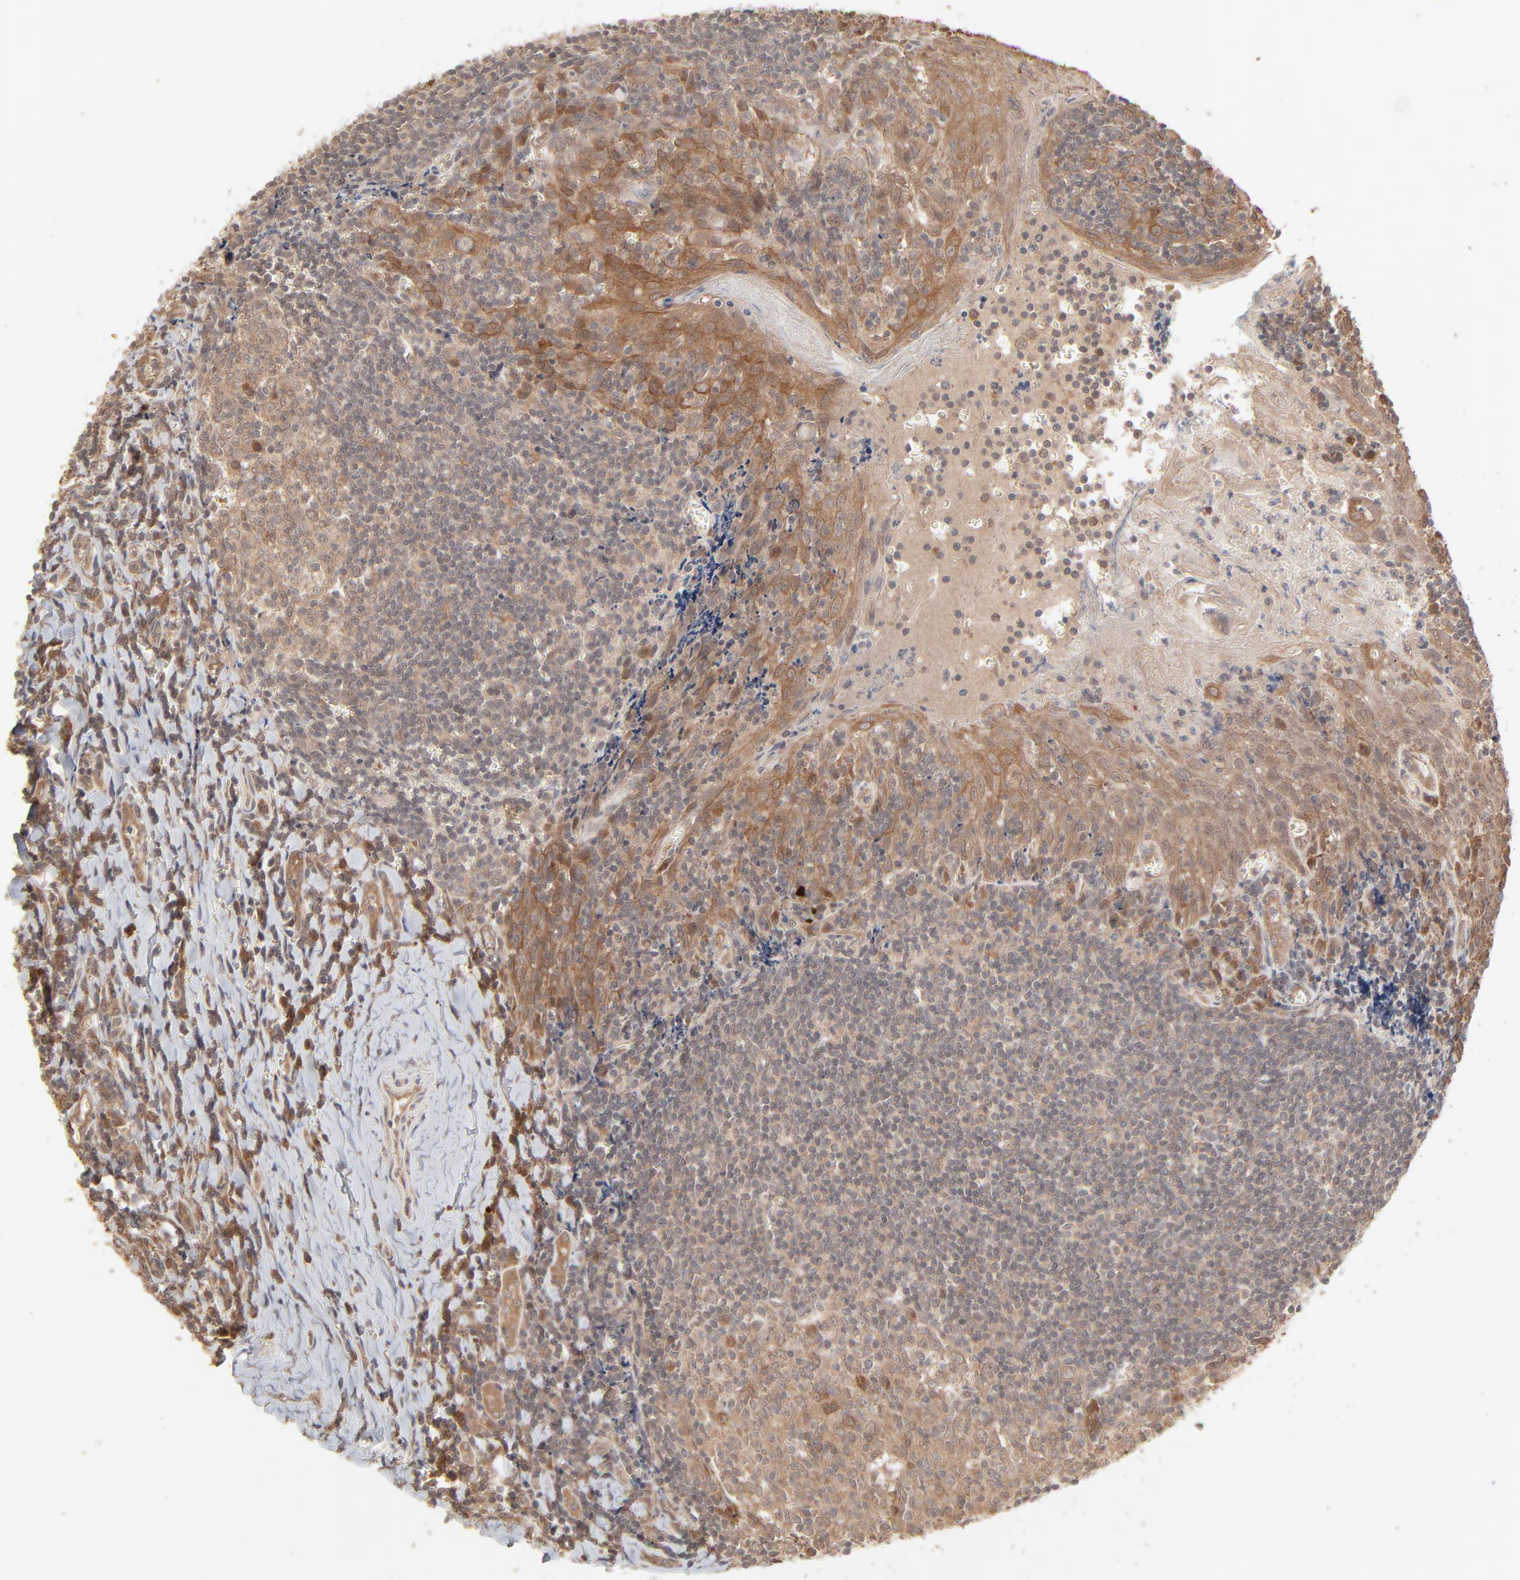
{"staining": {"intensity": "weak", "quantity": ">75%", "location": "cytoplasmic/membranous"}, "tissue": "tonsil", "cell_type": "Germinal center cells", "image_type": "normal", "snomed": [{"axis": "morphology", "description": "Normal tissue, NOS"}, {"axis": "topography", "description": "Tonsil"}], "caption": "High-magnification brightfield microscopy of benign tonsil stained with DAB (3,3'-diaminobenzidine) (brown) and counterstained with hematoxylin (blue). germinal center cells exhibit weak cytoplasmic/membranous positivity is identified in approximately>75% of cells. (DAB (3,3'-diaminobenzidine) IHC, brown staining for protein, blue staining for nuclei).", "gene": "SCFD1", "patient": {"sex": "male", "age": 20}}